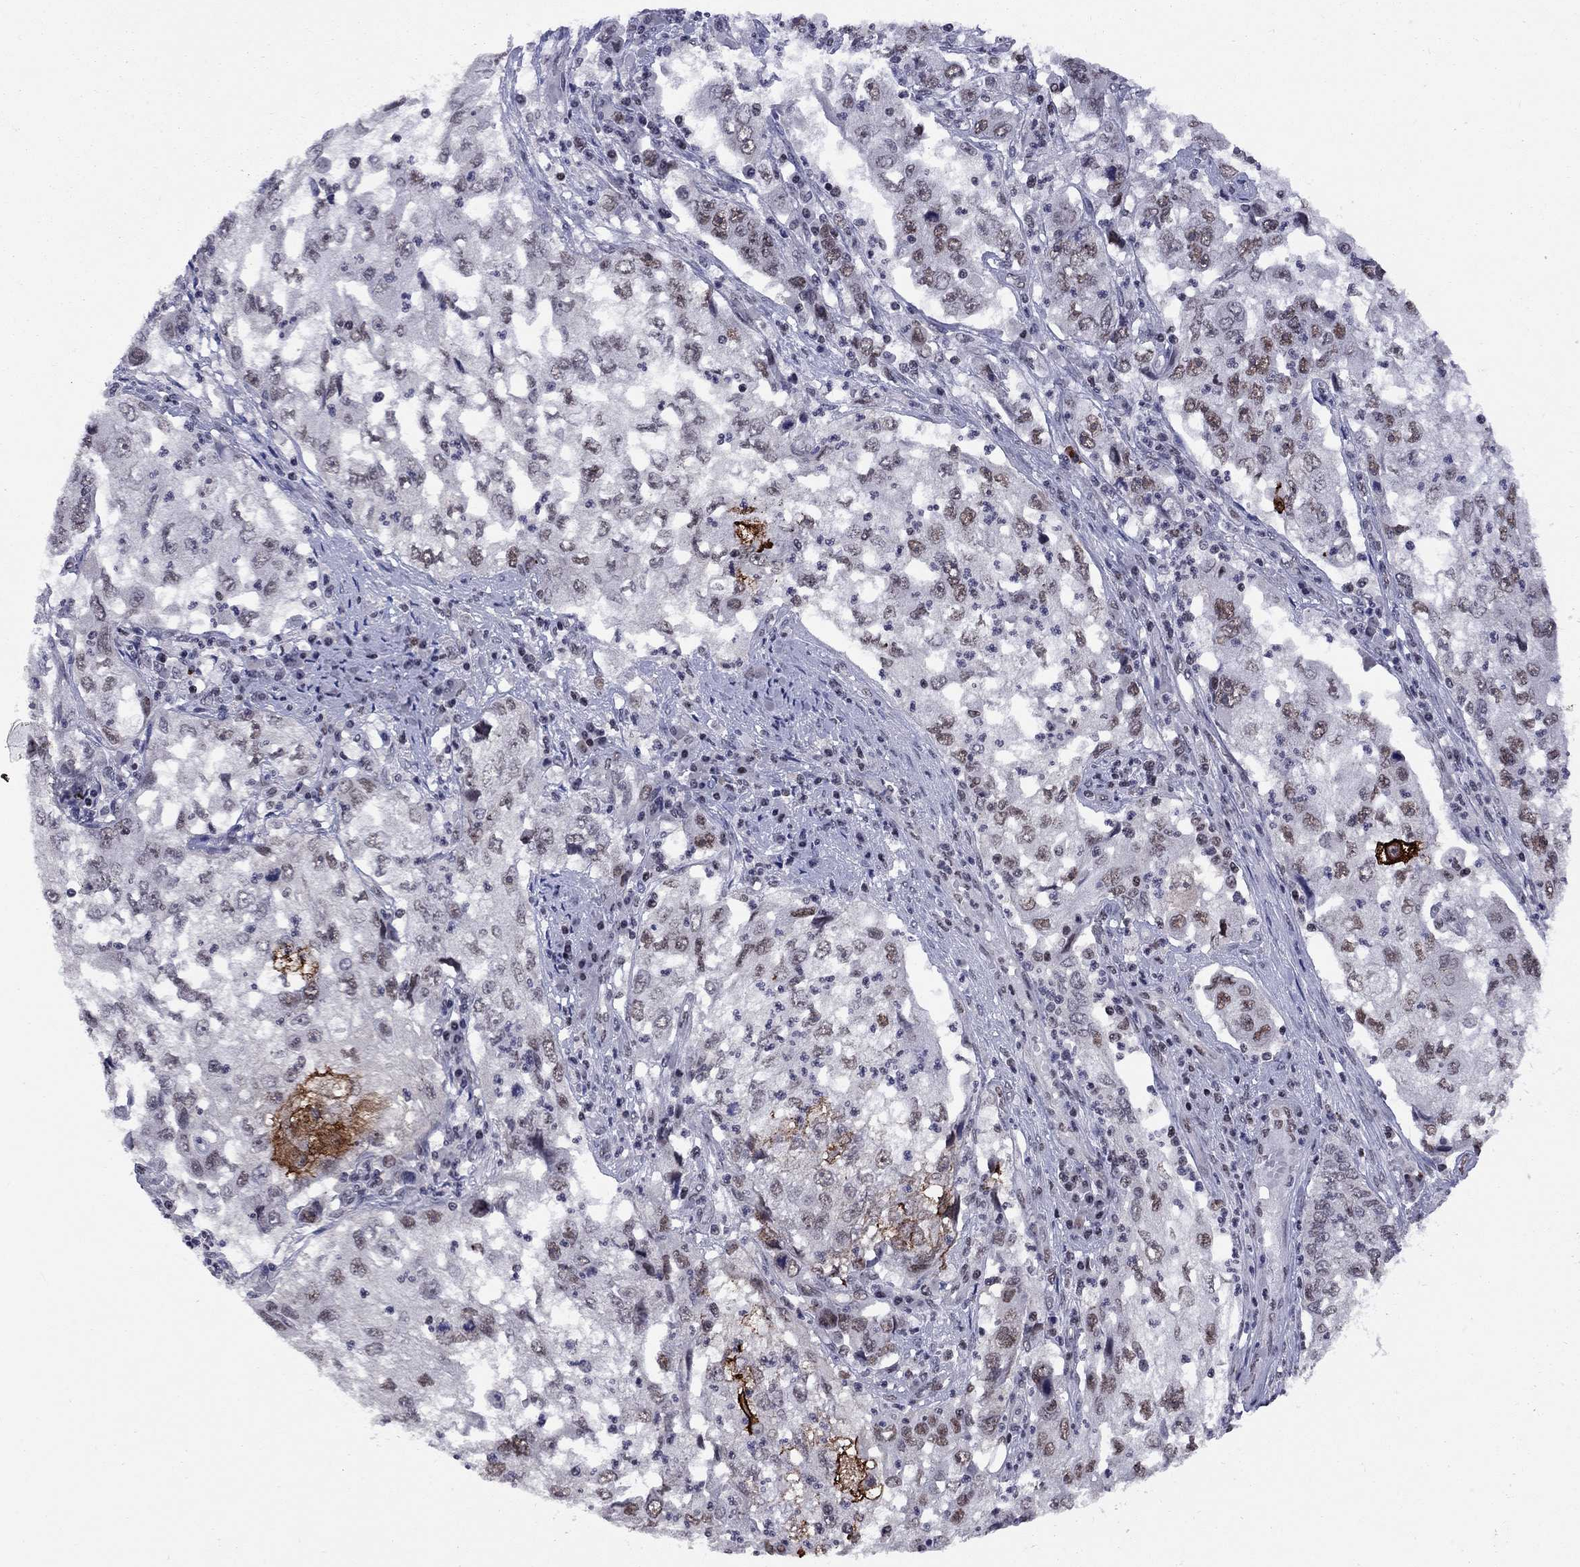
{"staining": {"intensity": "weak", "quantity": "<25%", "location": "nuclear"}, "tissue": "cervical cancer", "cell_type": "Tumor cells", "image_type": "cancer", "snomed": [{"axis": "morphology", "description": "Squamous cell carcinoma, NOS"}, {"axis": "topography", "description": "Cervix"}], "caption": "Tumor cells show no significant protein positivity in cervical cancer (squamous cell carcinoma).", "gene": "TAF9", "patient": {"sex": "female", "age": 36}}